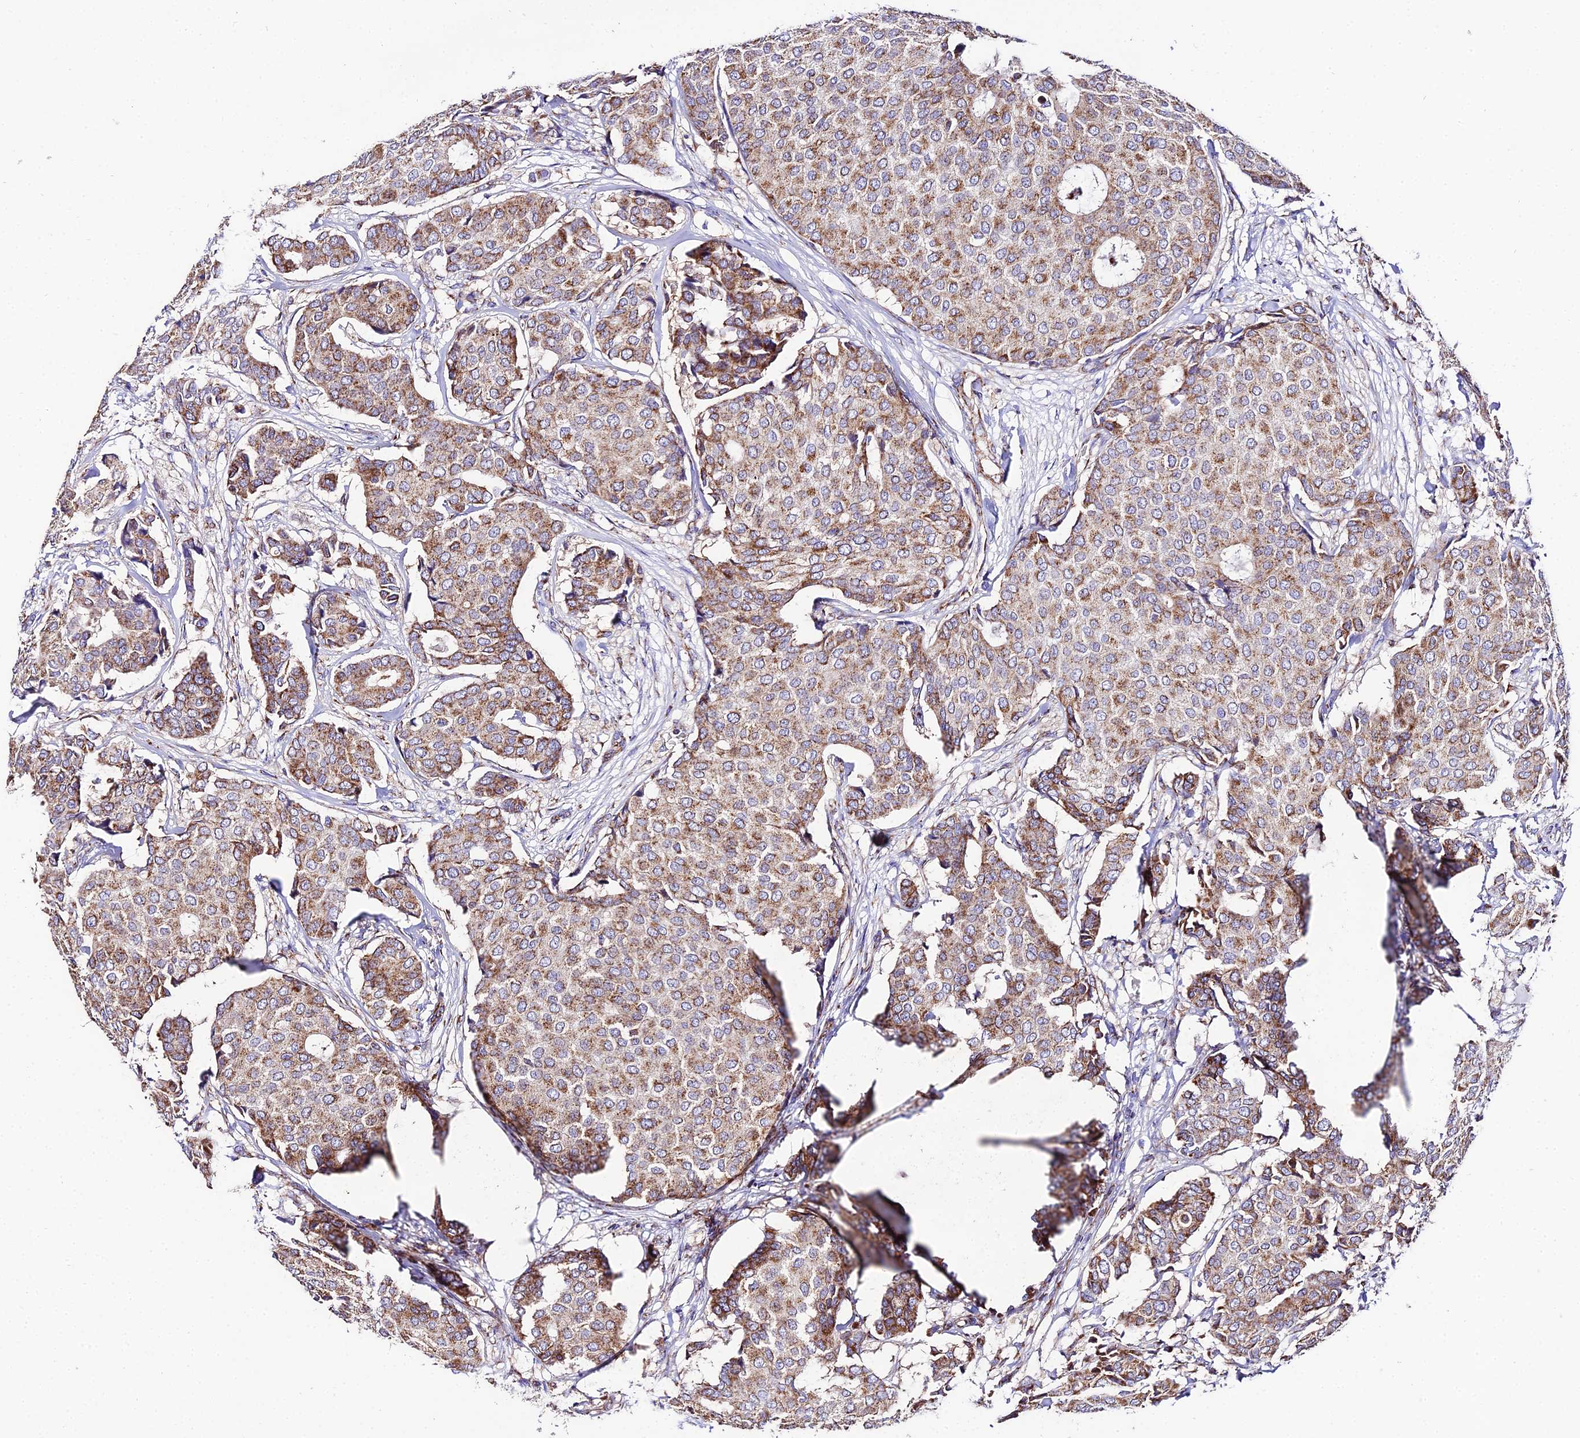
{"staining": {"intensity": "moderate", "quantity": ">75%", "location": "cytoplasmic/membranous"}, "tissue": "breast cancer", "cell_type": "Tumor cells", "image_type": "cancer", "snomed": [{"axis": "morphology", "description": "Duct carcinoma"}, {"axis": "topography", "description": "Breast"}], "caption": "Breast invasive ductal carcinoma stained with DAB immunohistochemistry (IHC) exhibits medium levels of moderate cytoplasmic/membranous positivity in approximately >75% of tumor cells.", "gene": "OCIAD1", "patient": {"sex": "female", "age": 75}}